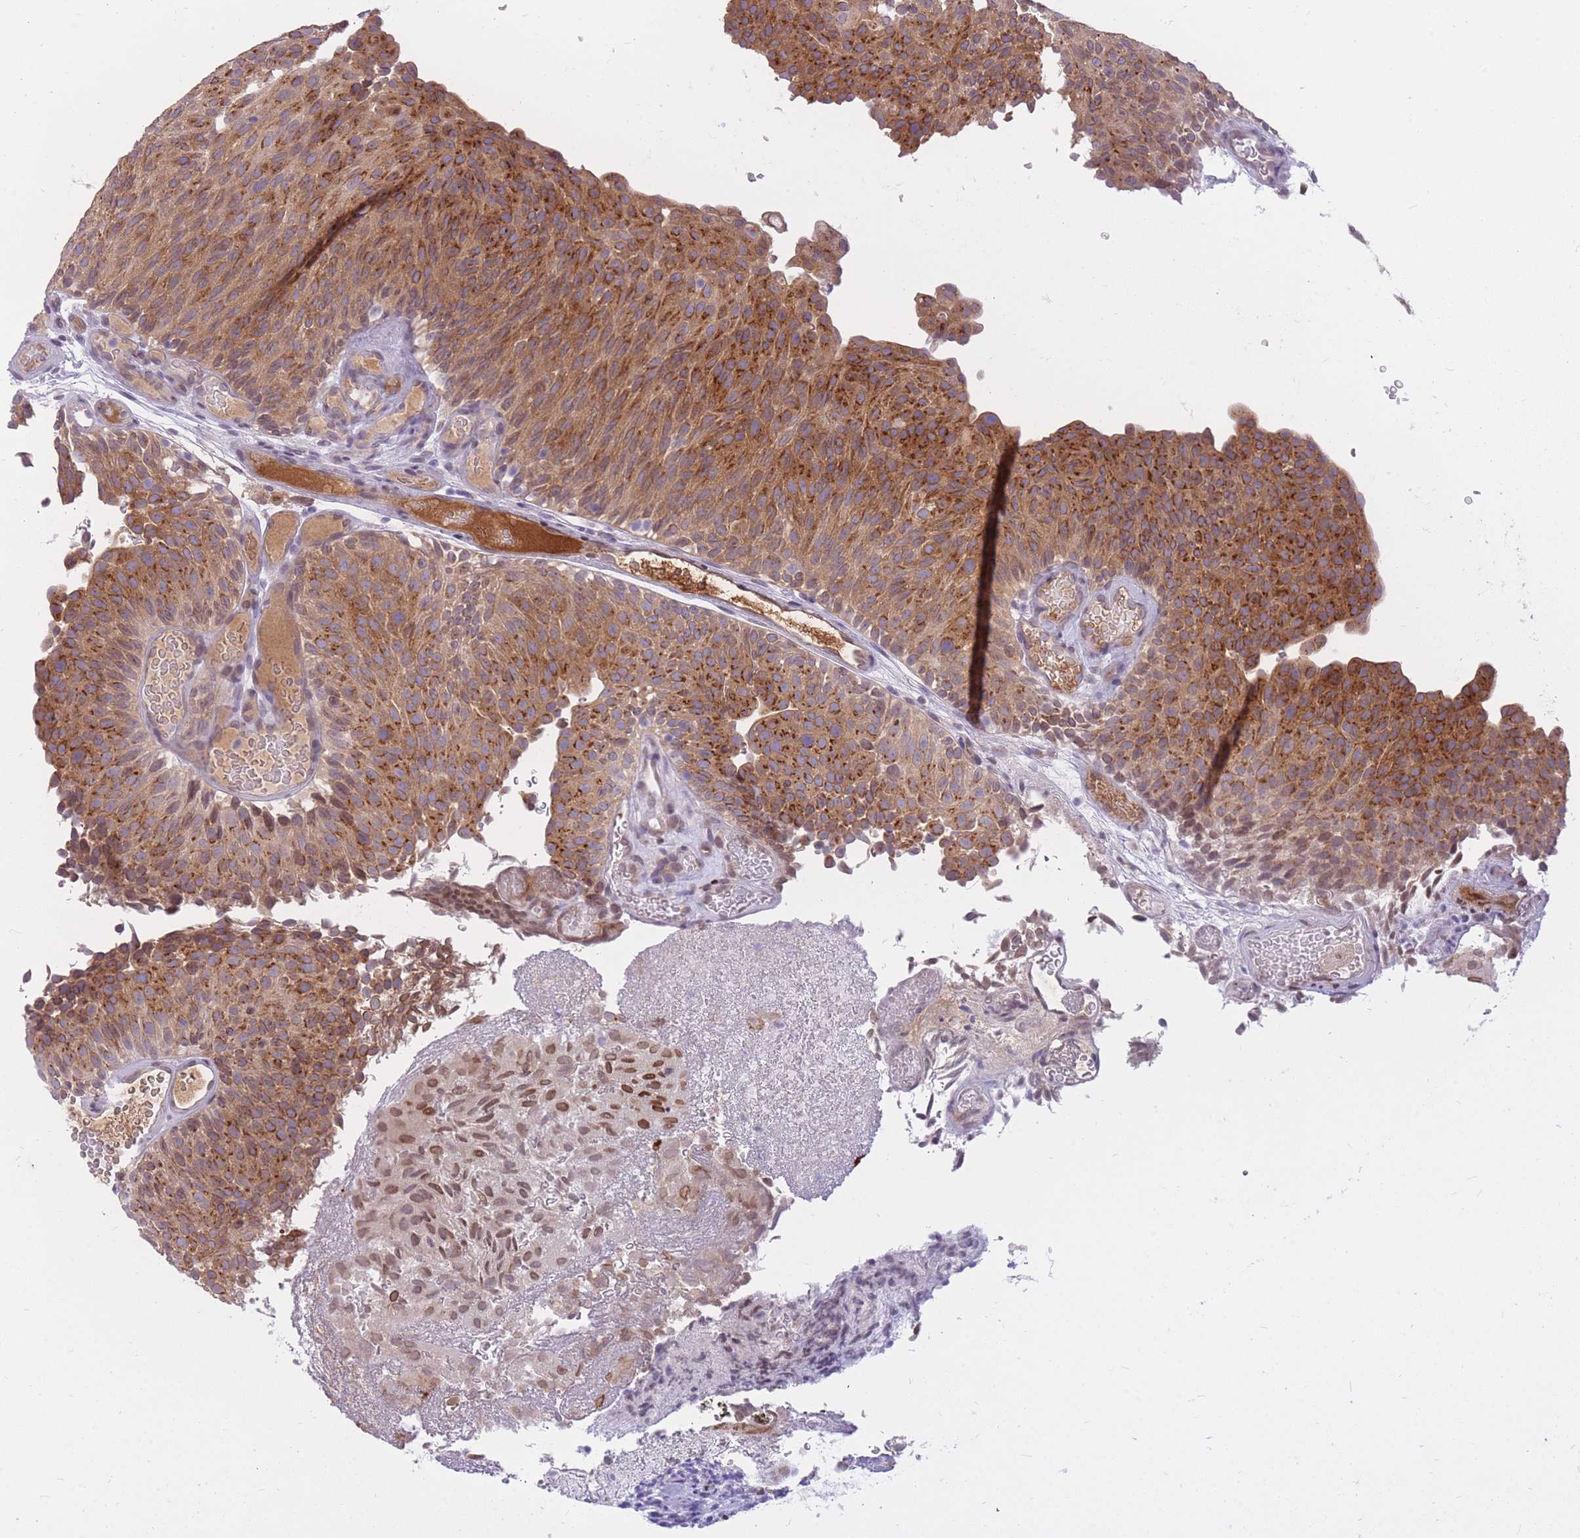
{"staining": {"intensity": "strong", "quantity": ">75%", "location": "cytoplasmic/membranous"}, "tissue": "urothelial cancer", "cell_type": "Tumor cells", "image_type": "cancer", "snomed": [{"axis": "morphology", "description": "Urothelial carcinoma, Low grade"}, {"axis": "topography", "description": "Urinary bladder"}], "caption": "Low-grade urothelial carcinoma was stained to show a protein in brown. There is high levels of strong cytoplasmic/membranous expression in about >75% of tumor cells.", "gene": "HOOK2", "patient": {"sex": "male", "age": 78}}